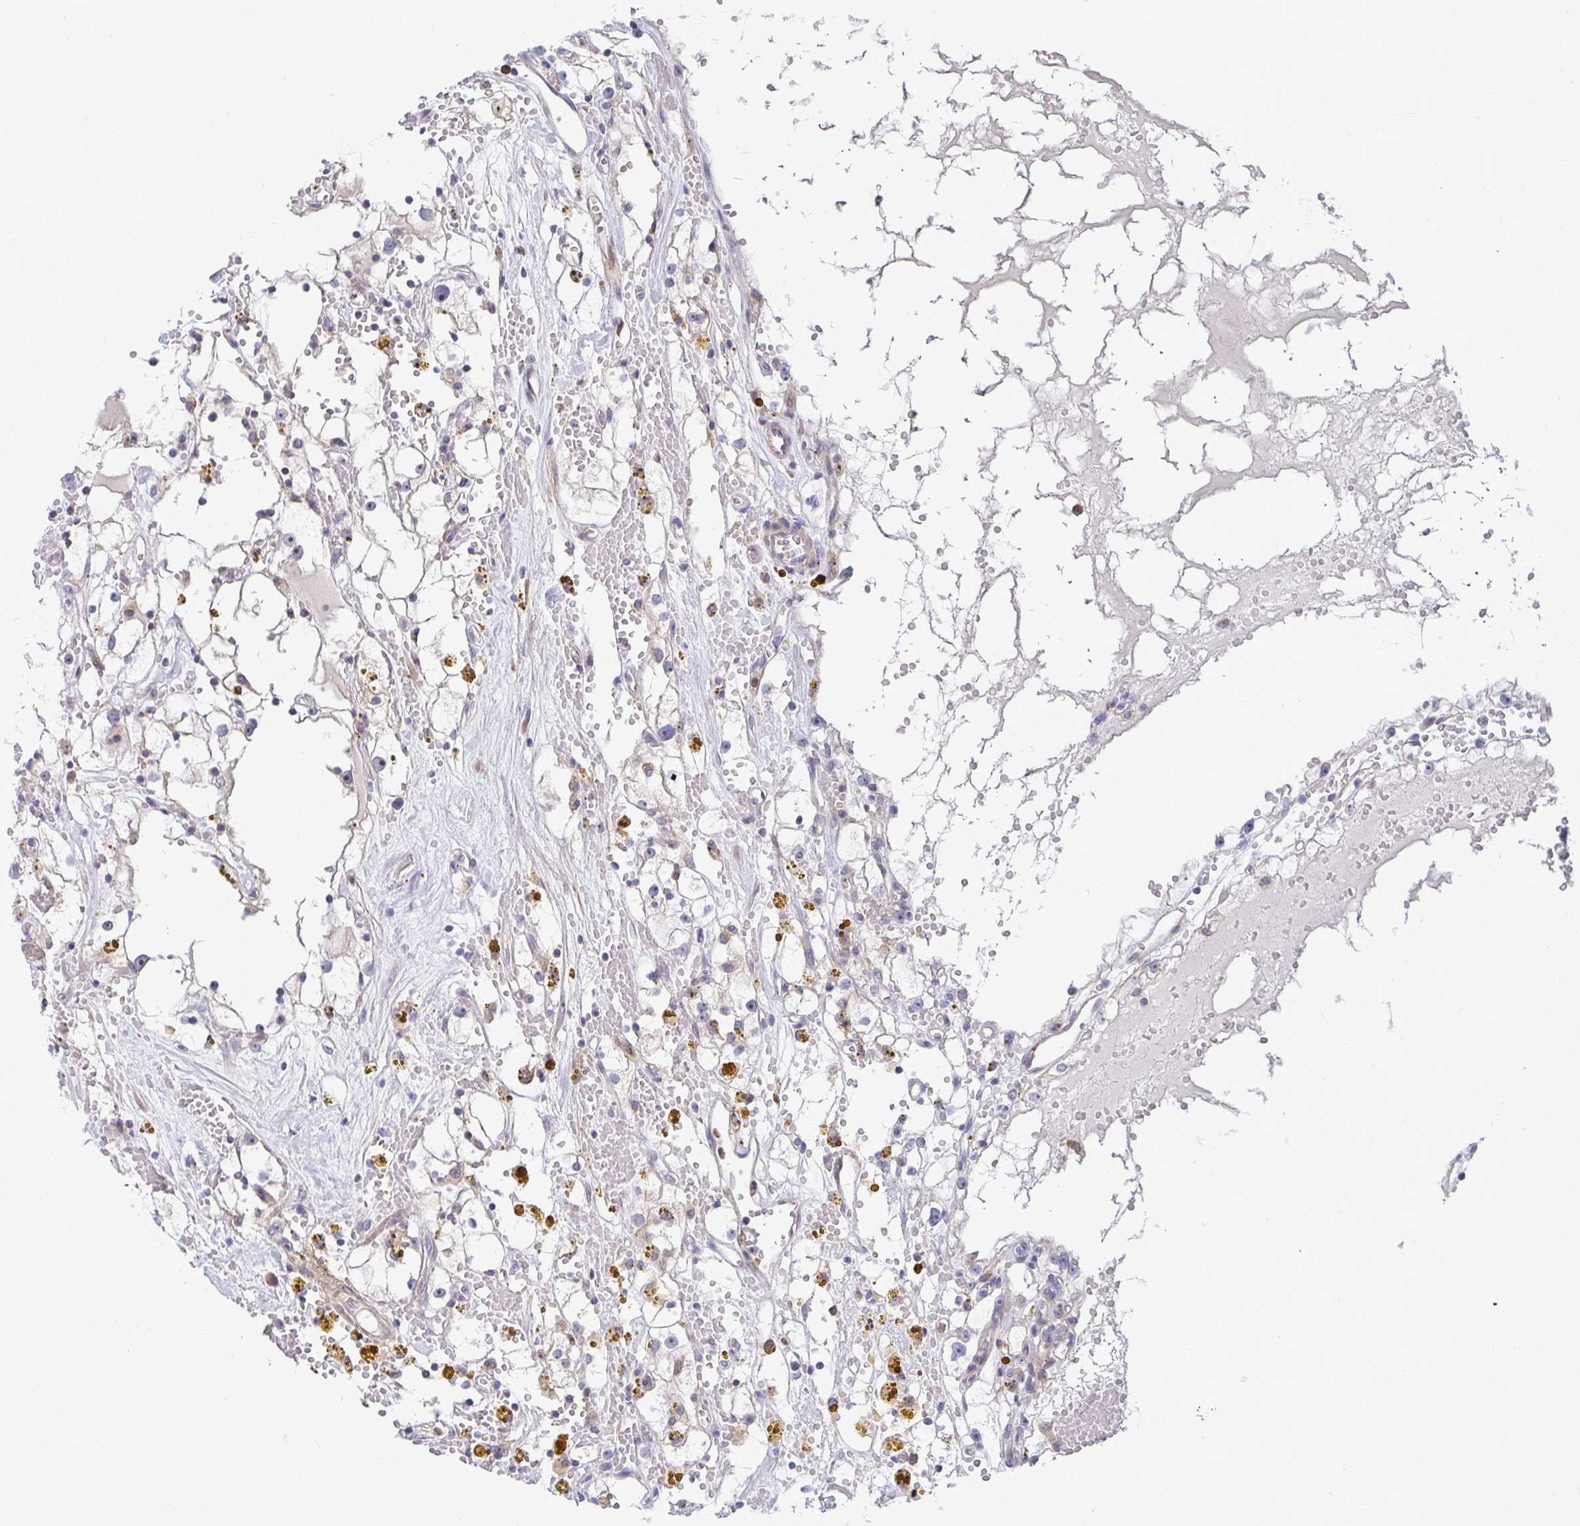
{"staining": {"intensity": "negative", "quantity": "none", "location": "none"}, "tissue": "renal cancer", "cell_type": "Tumor cells", "image_type": "cancer", "snomed": [{"axis": "morphology", "description": "Adenocarcinoma, NOS"}, {"axis": "topography", "description": "Kidney"}], "caption": "Immunohistochemistry (IHC) photomicrograph of human renal adenocarcinoma stained for a protein (brown), which displays no positivity in tumor cells.", "gene": "KLHL33", "patient": {"sex": "male", "age": 56}}